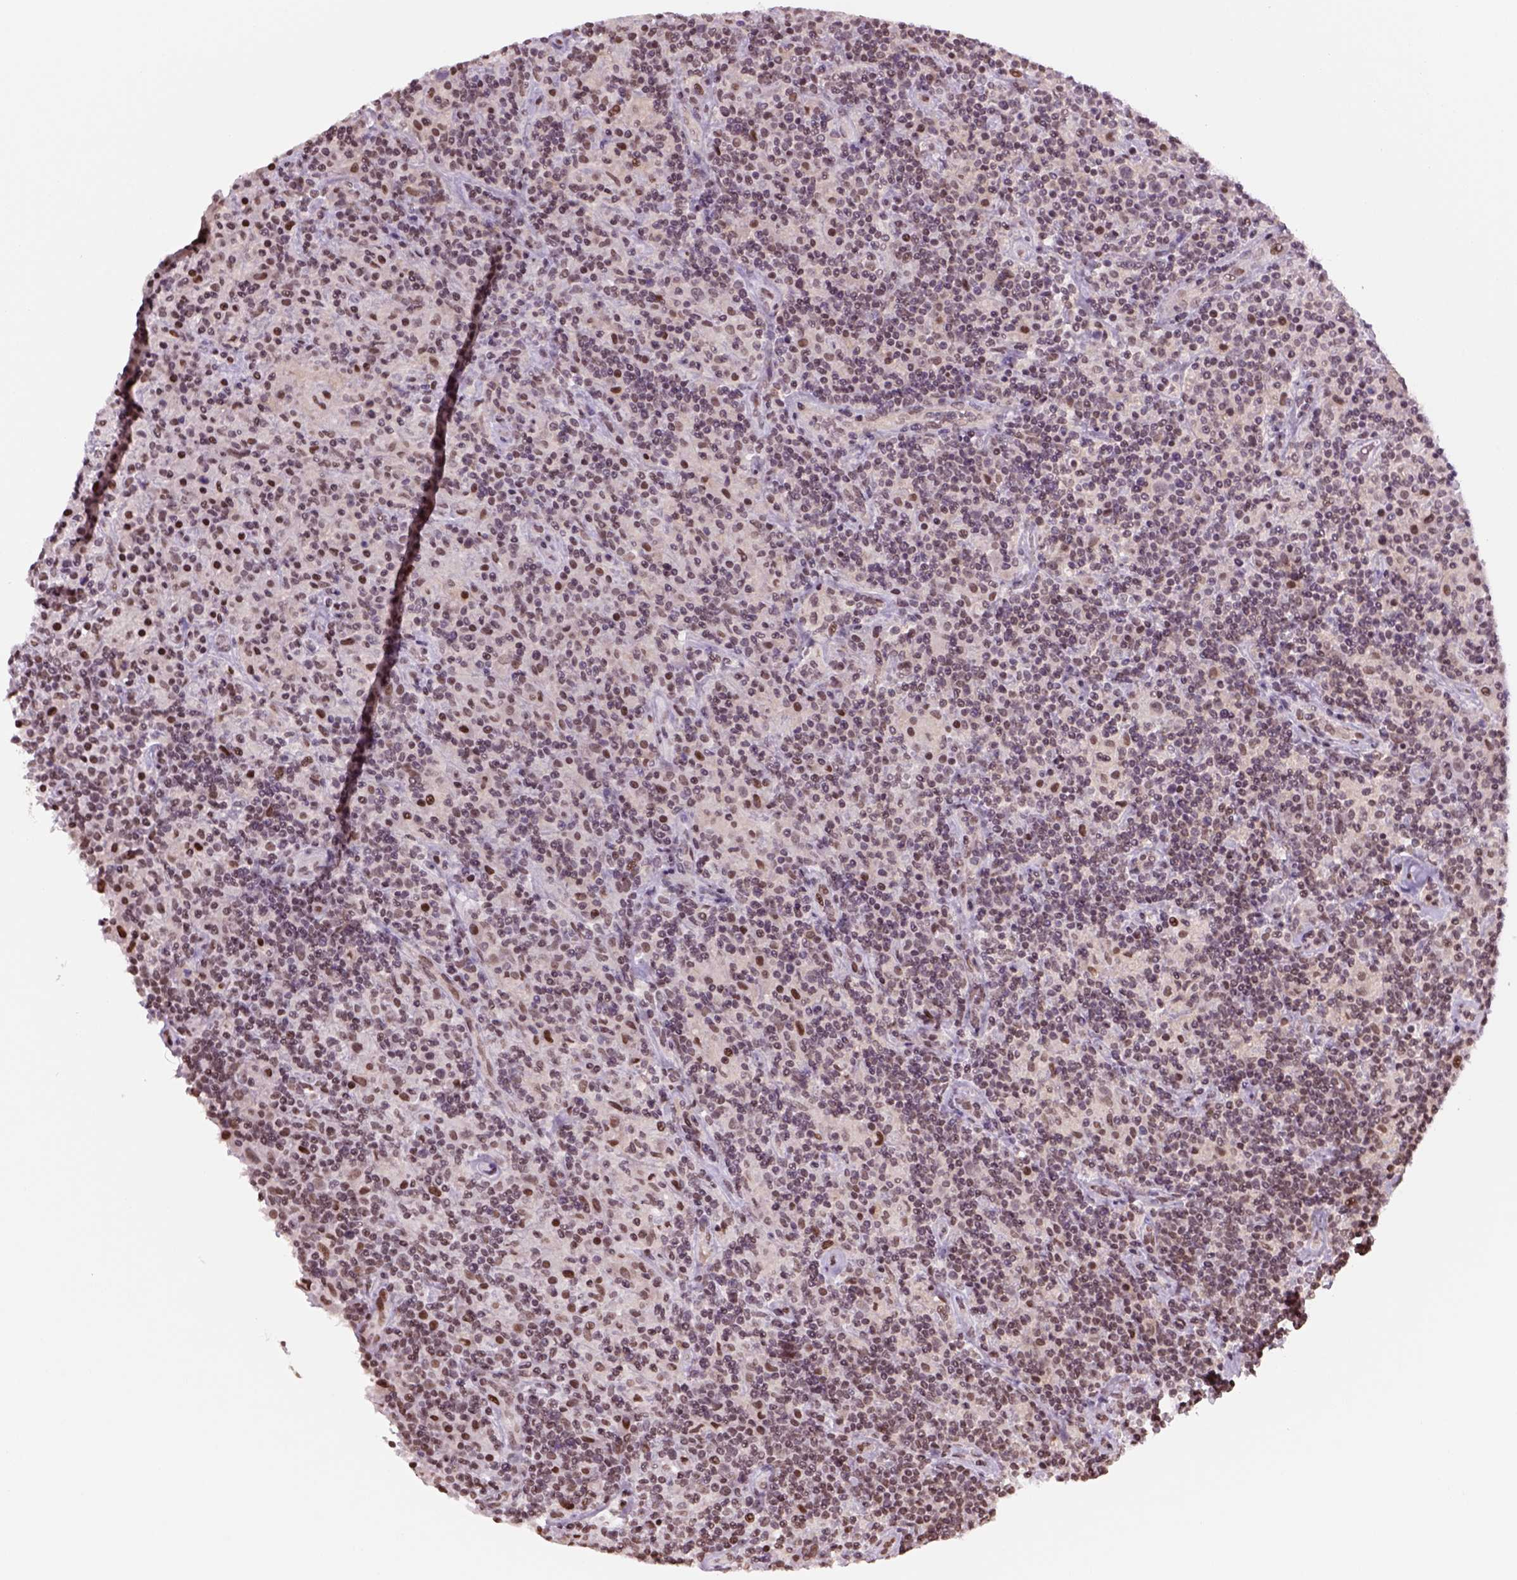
{"staining": {"intensity": "moderate", "quantity": "25%-75%", "location": "nuclear"}, "tissue": "lymphoma", "cell_type": "Tumor cells", "image_type": "cancer", "snomed": [{"axis": "morphology", "description": "Hodgkin's disease, NOS"}, {"axis": "topography", "description": "Lymph node"}], "caption": "Brown immunohistochemical staining in lymphoma displays moderate nuclear positivity in approximately 25%-75% of tumor cells.", "gene": "GOT1", "patient": {"sex": "male", "age": 70}}